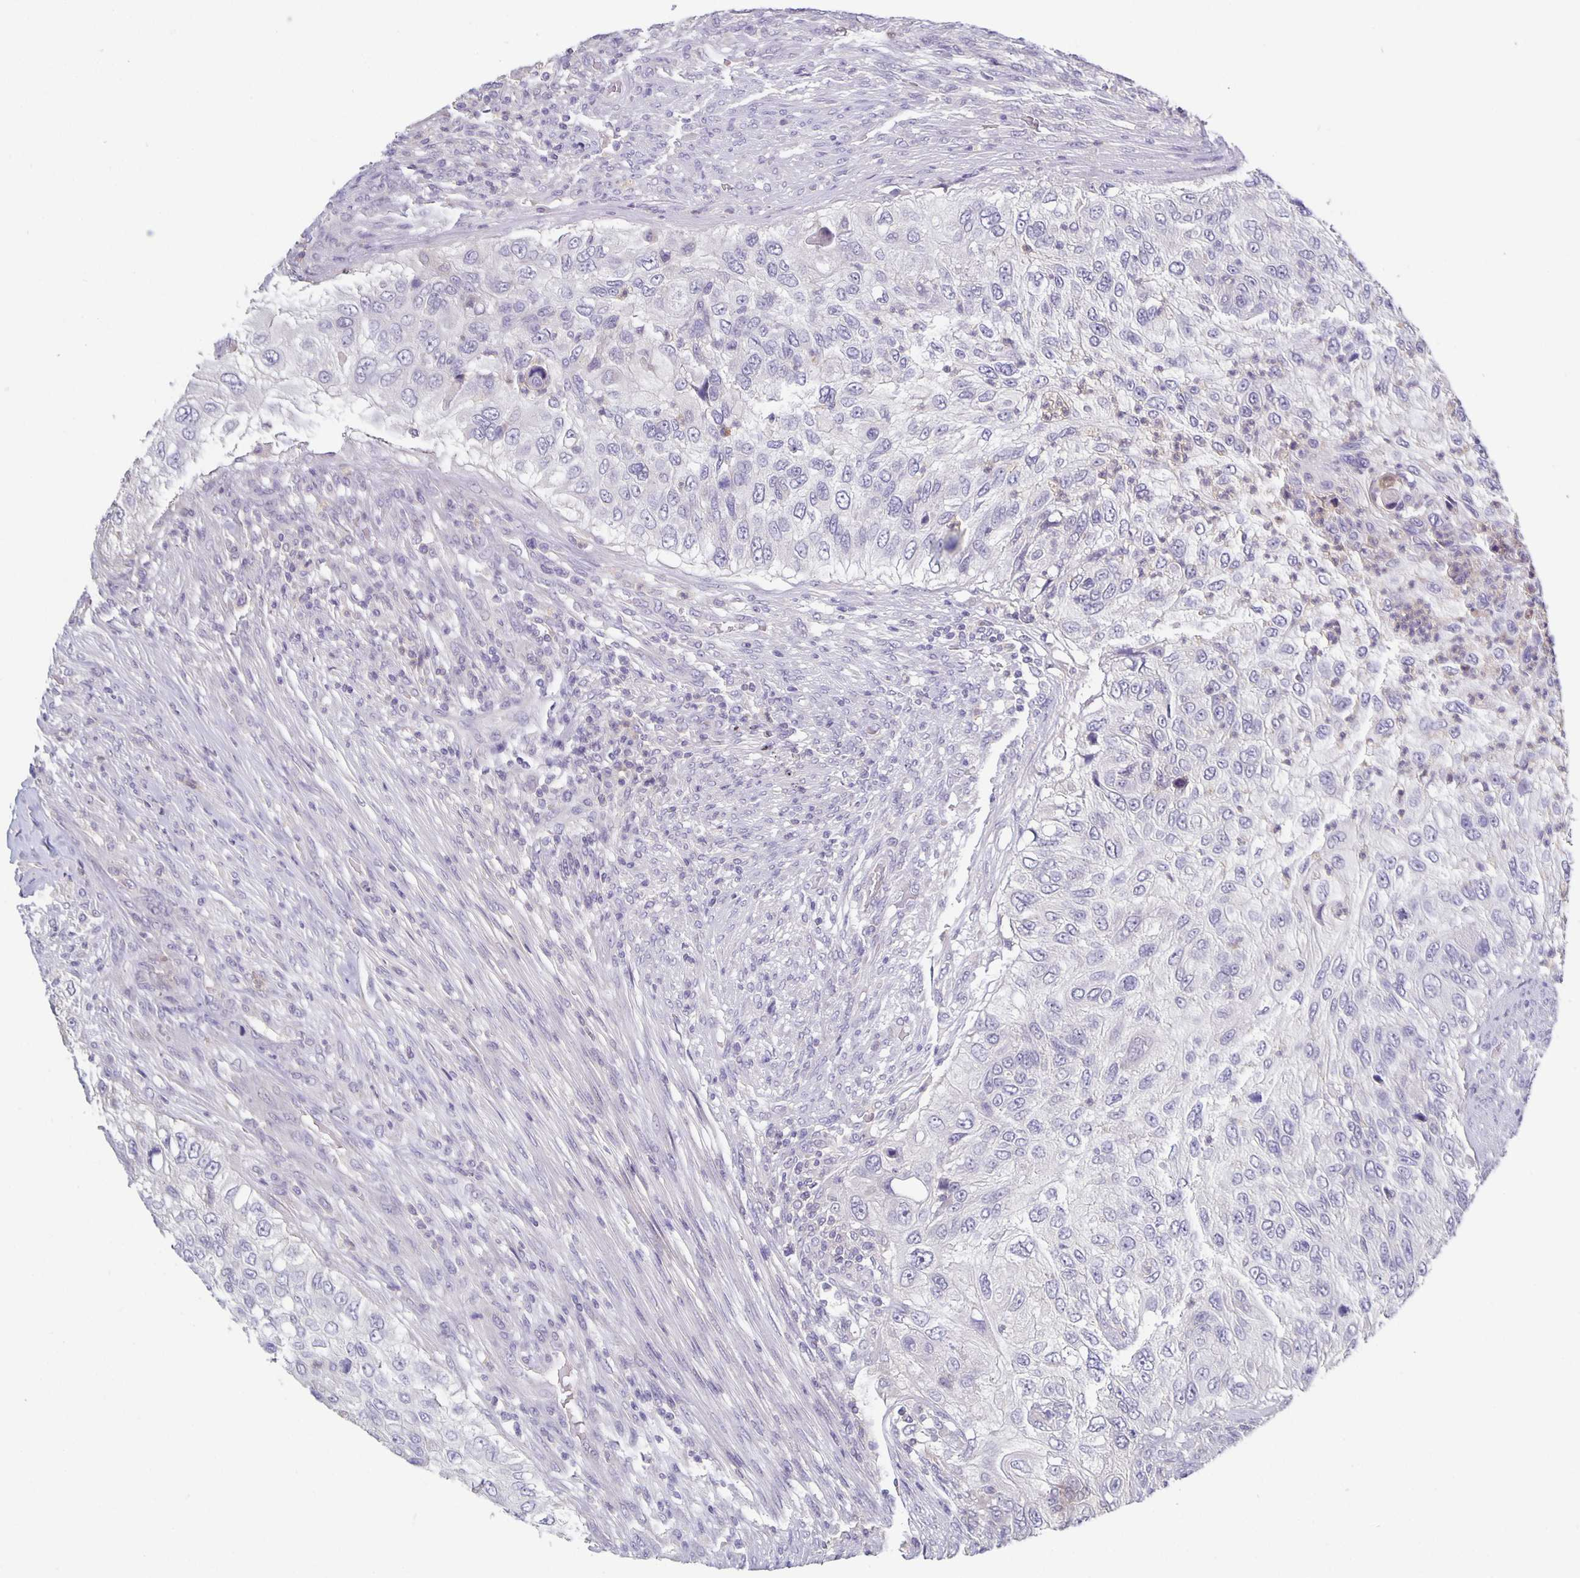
{"staining": {"intensity": "negative", "quantity": "none", "location": "none"}, "tissue": "urothelial cancer", "cell_type": "Tumor cells", "image_type": "cancer", "snomed": [{"axis": "morphology", "description": "Urothelial carcinoma, High grade"}, {"axis": "topography", "description": "Urinary bladder"}], "caption": "DAB (3,3'-diaminobenzidine) immunohistochemical staining of urothelial carcinoma (high-grade) exhibits no significant positivity in tumor cells.", "gene": "GDF15", "patient": {"sex": "female", "age": 60}}